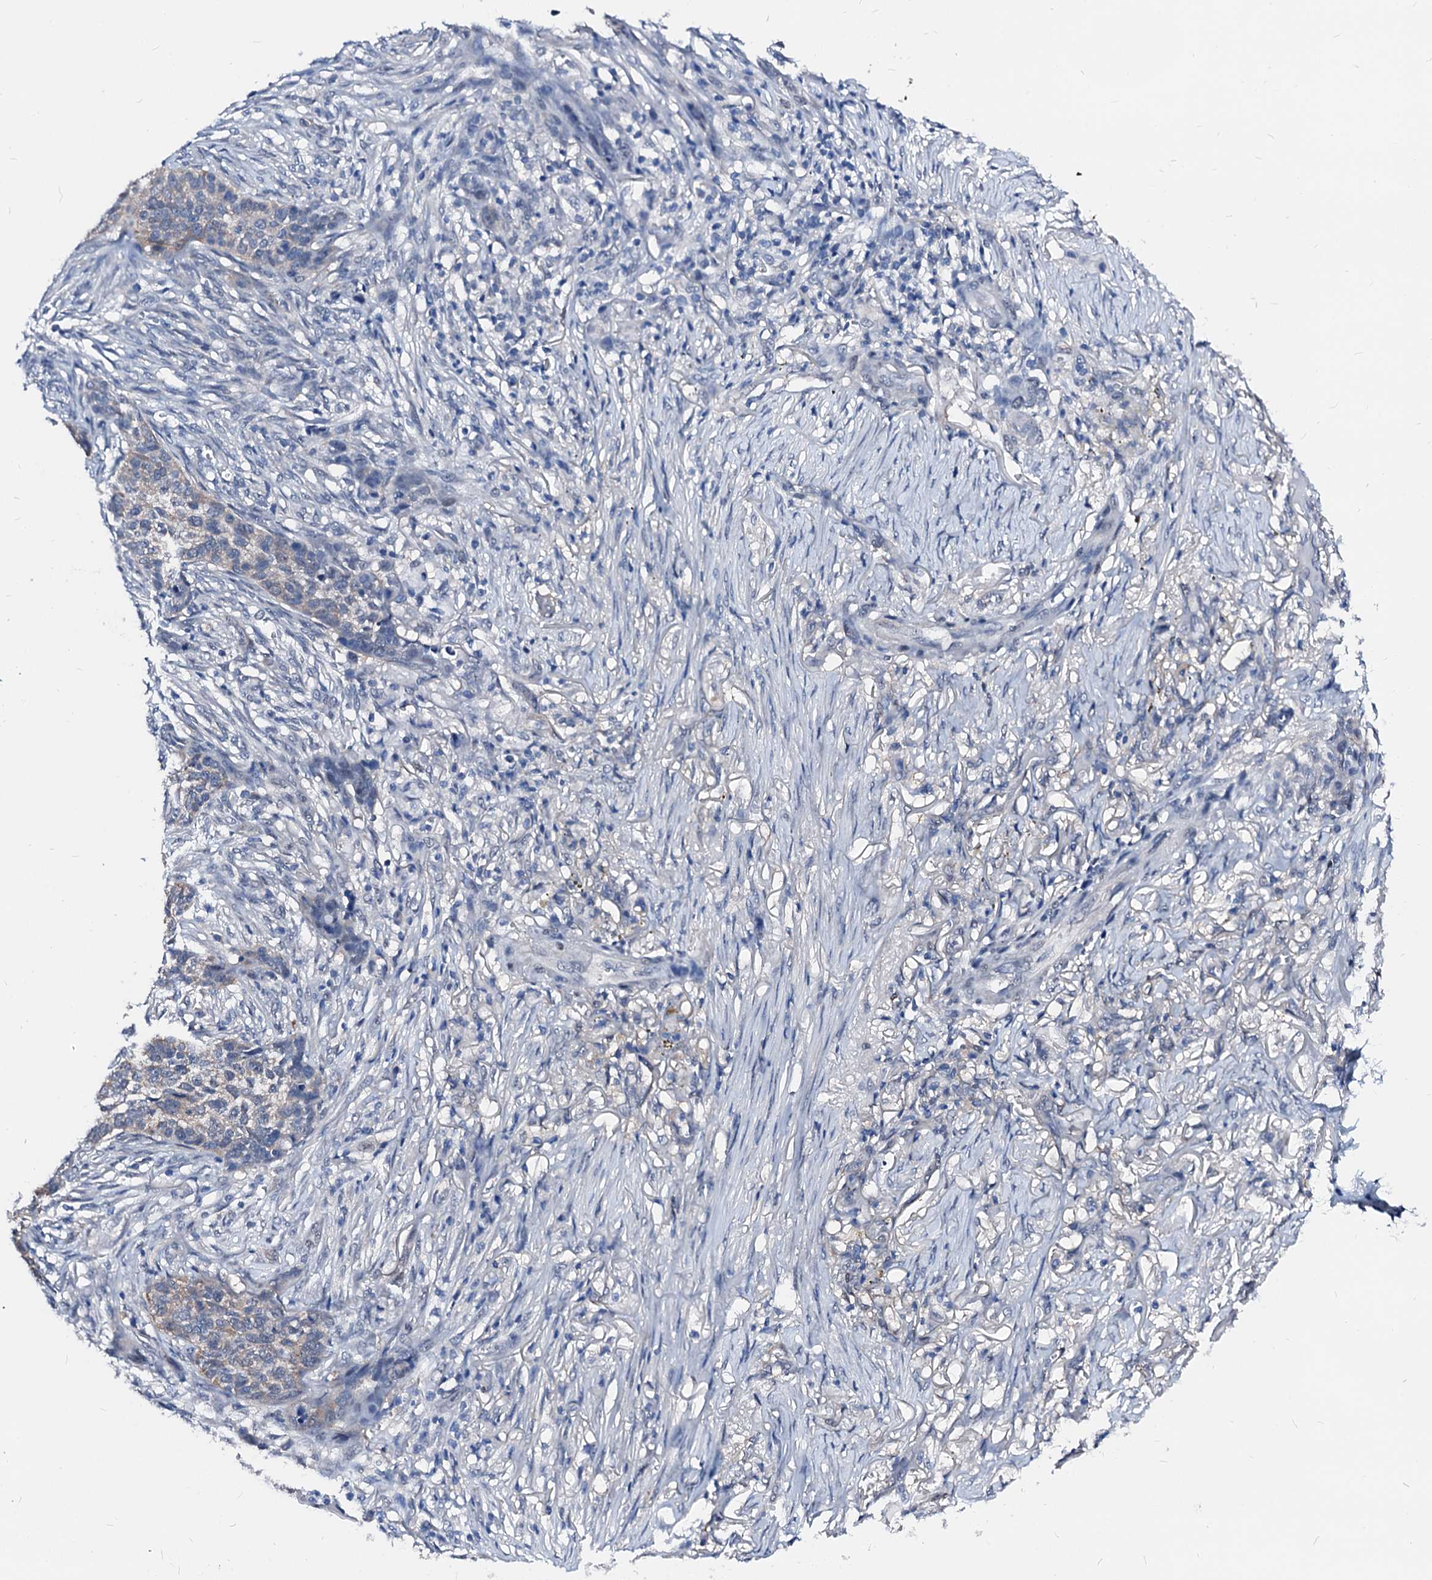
{"staining": {"intensity": "weak", "quantity": "<25%", "location": "cytoplasmic/membranous"}, "tissue": "skin cancer", "cell_type": "Tumor cells", "image_type": "cancer", "snomed": [{"axis": "morphology", "description": "Basal cell carcinoma"}, {"axis": "topography", "description": "Skin"}], "caption": "Skin cancer was stained to show a protein in brown. There is no significant expression in tumor cells. The staining was performed using DAB (3,3'-diaminobenzidine) to visualize the protein expression in brown, while the nuclei were stained in blue with hematoxylin (Magnification: 20x).", "gene": "CSN2", "patient": {"sex": "male", "age": 85}}